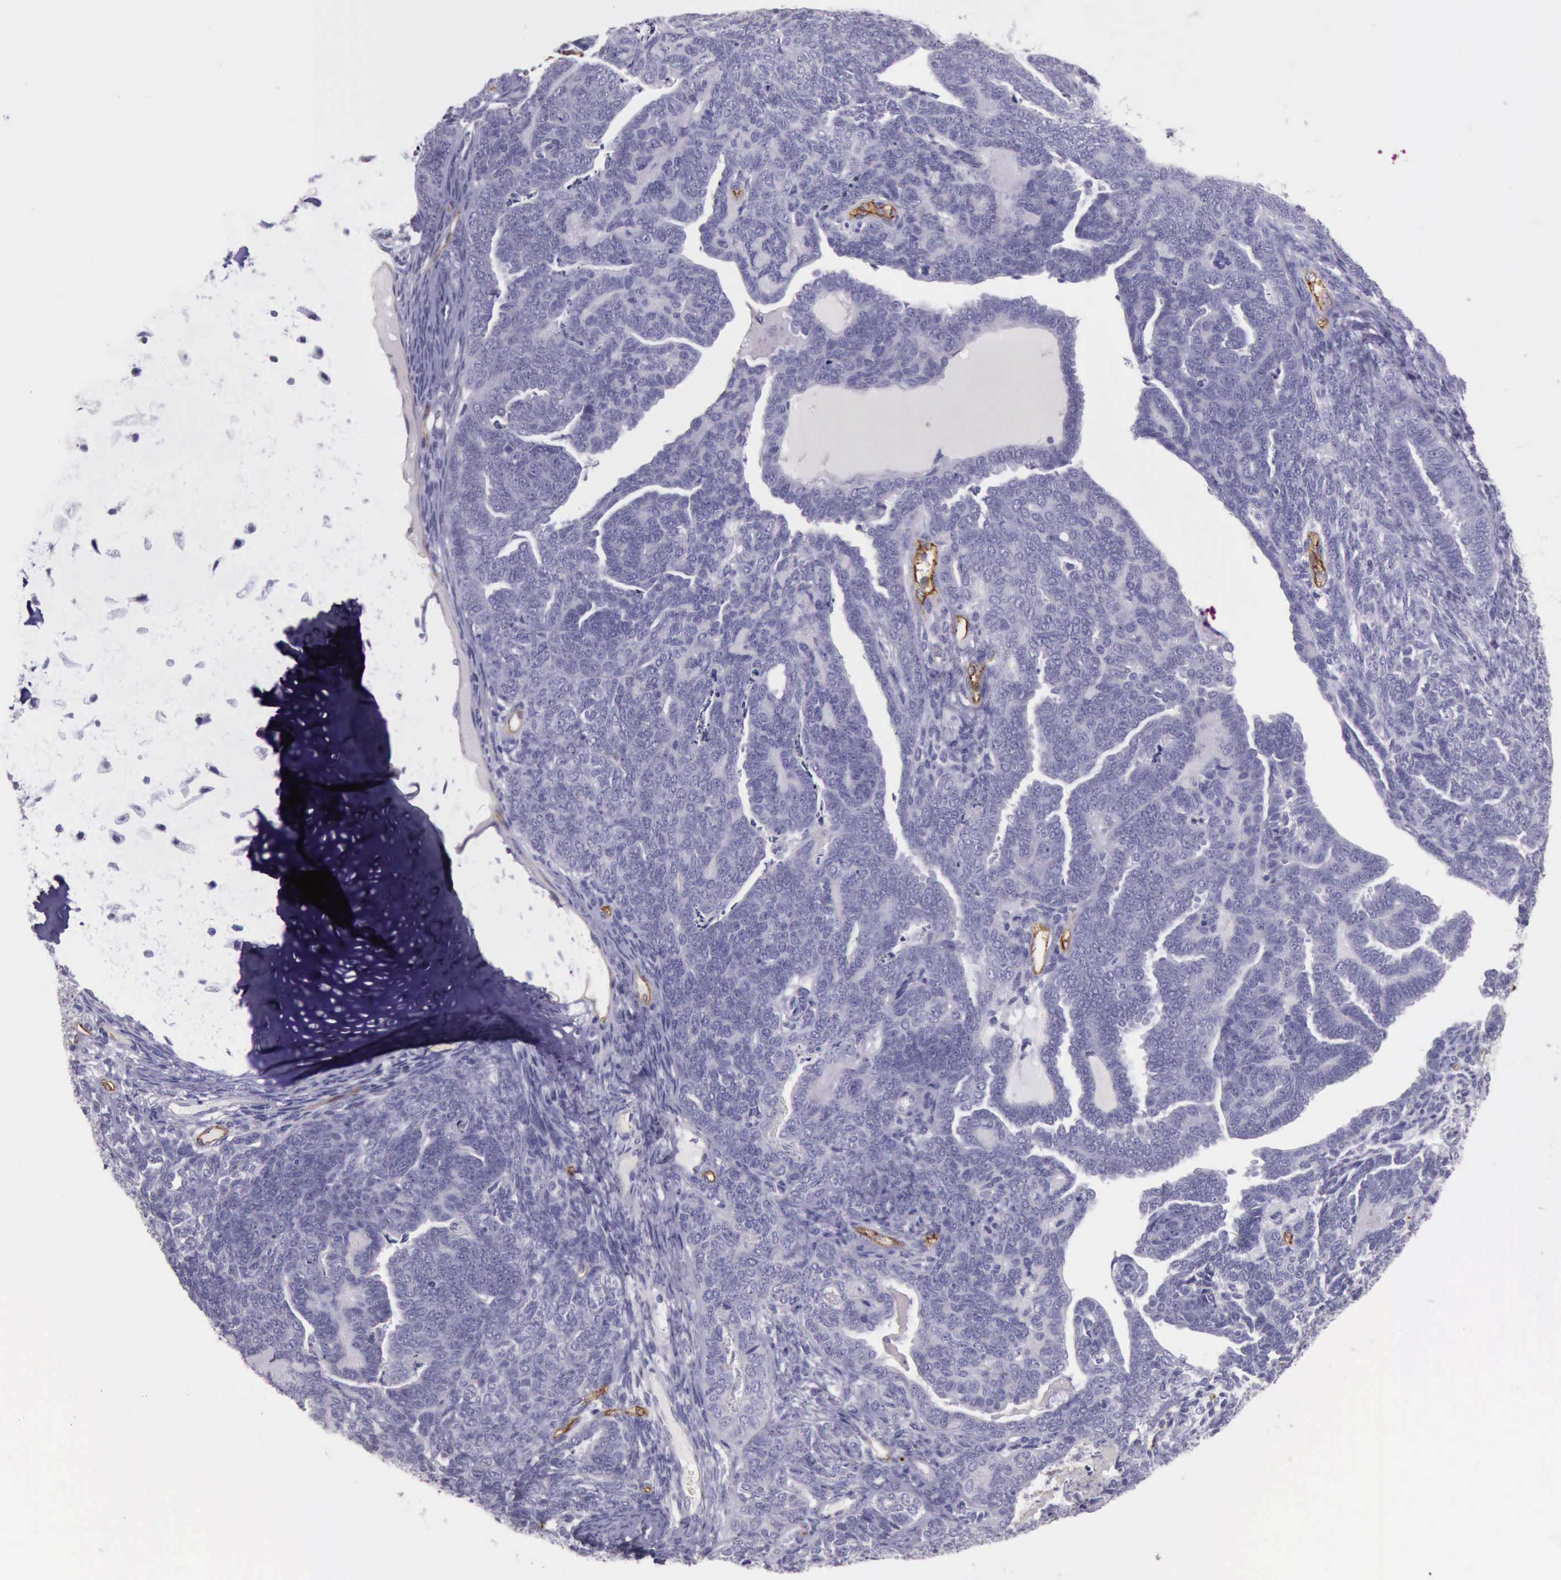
{"staining": {"intensity": "negative", "quantity": "none", "location": "none"}, "tissue": "endometrial cancer", "cell_type": "Tumor cells", "image_type": "cancer", "snomed": [{"axis": "morphology", "description": "Neoplasm, malignant, NOS"}, {"axis": "topography", "description": "Endometrium"}], "caption": "An immunohistochemistry (IHC) photomicrograph of endometrial cancer (neoplasm (malignant)) is shown. There is no staining in tumor cells of endometrial cancer (neoplasm (malignant)).", "gene": "TCEANC", "patient": {"sex": "female", "age": 74}}